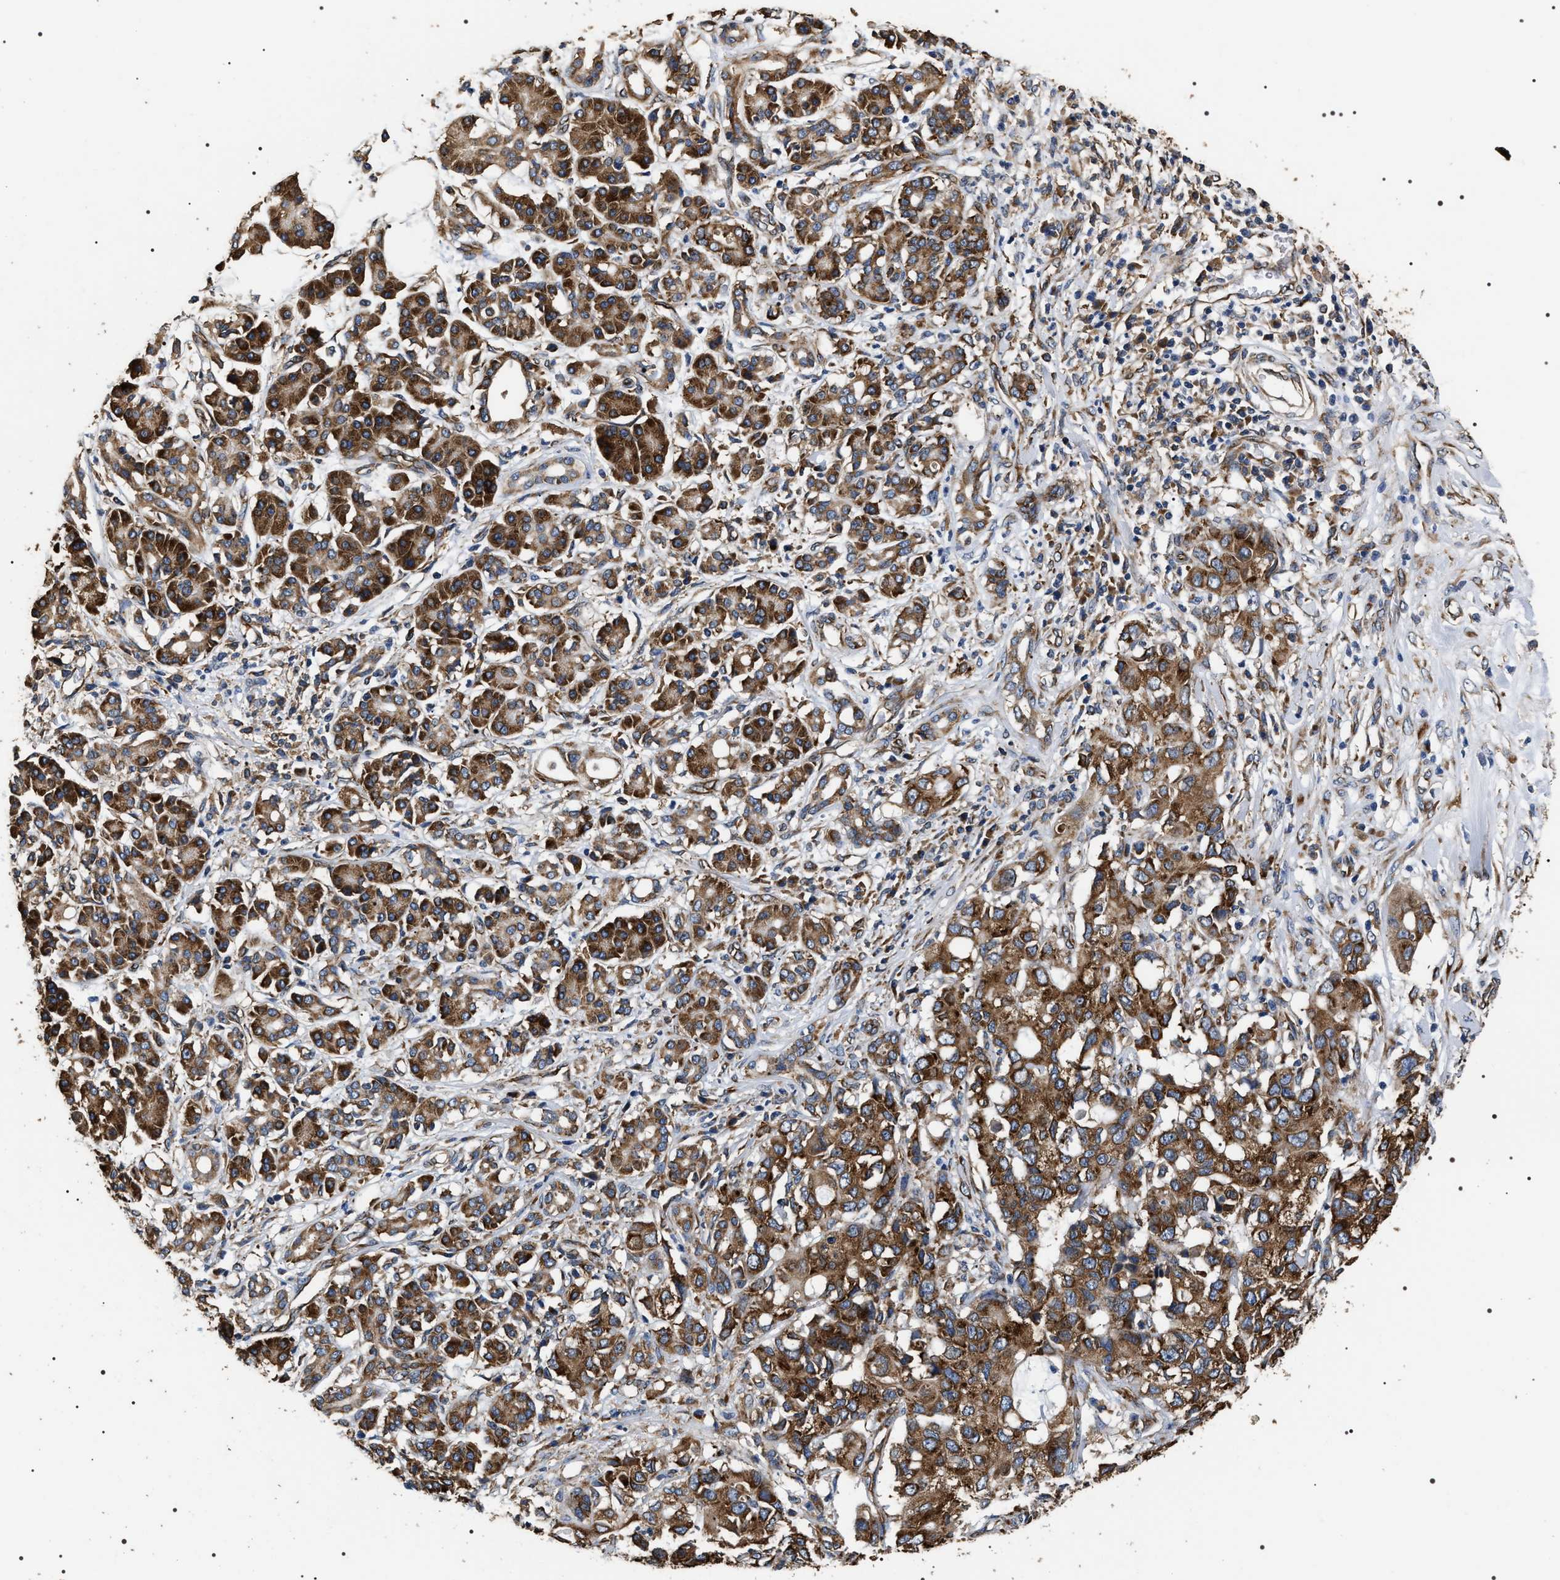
{"staining": {"intensity": "strong", "quantity": ">75%", "location": "cytoplasmic/membranous"}, "tissue": "pancreatic cancer", "cell_type": "Tumor cells", "image_type": "cancer", "snomed": [{"axis": "morphology", "description": "Adenocarcinoma, NOS"}, {"axis": "topography", "description": "Pancreas"}], "caption": "An image showing strong cytoplasmic/membranous staining in about >75% of tumor cells in pancreatic adenocarcinoma, as visualized by brown immunohistochemical staining.", "gene": "KTN1", "patient": {"sex": "female", "age": 56}}